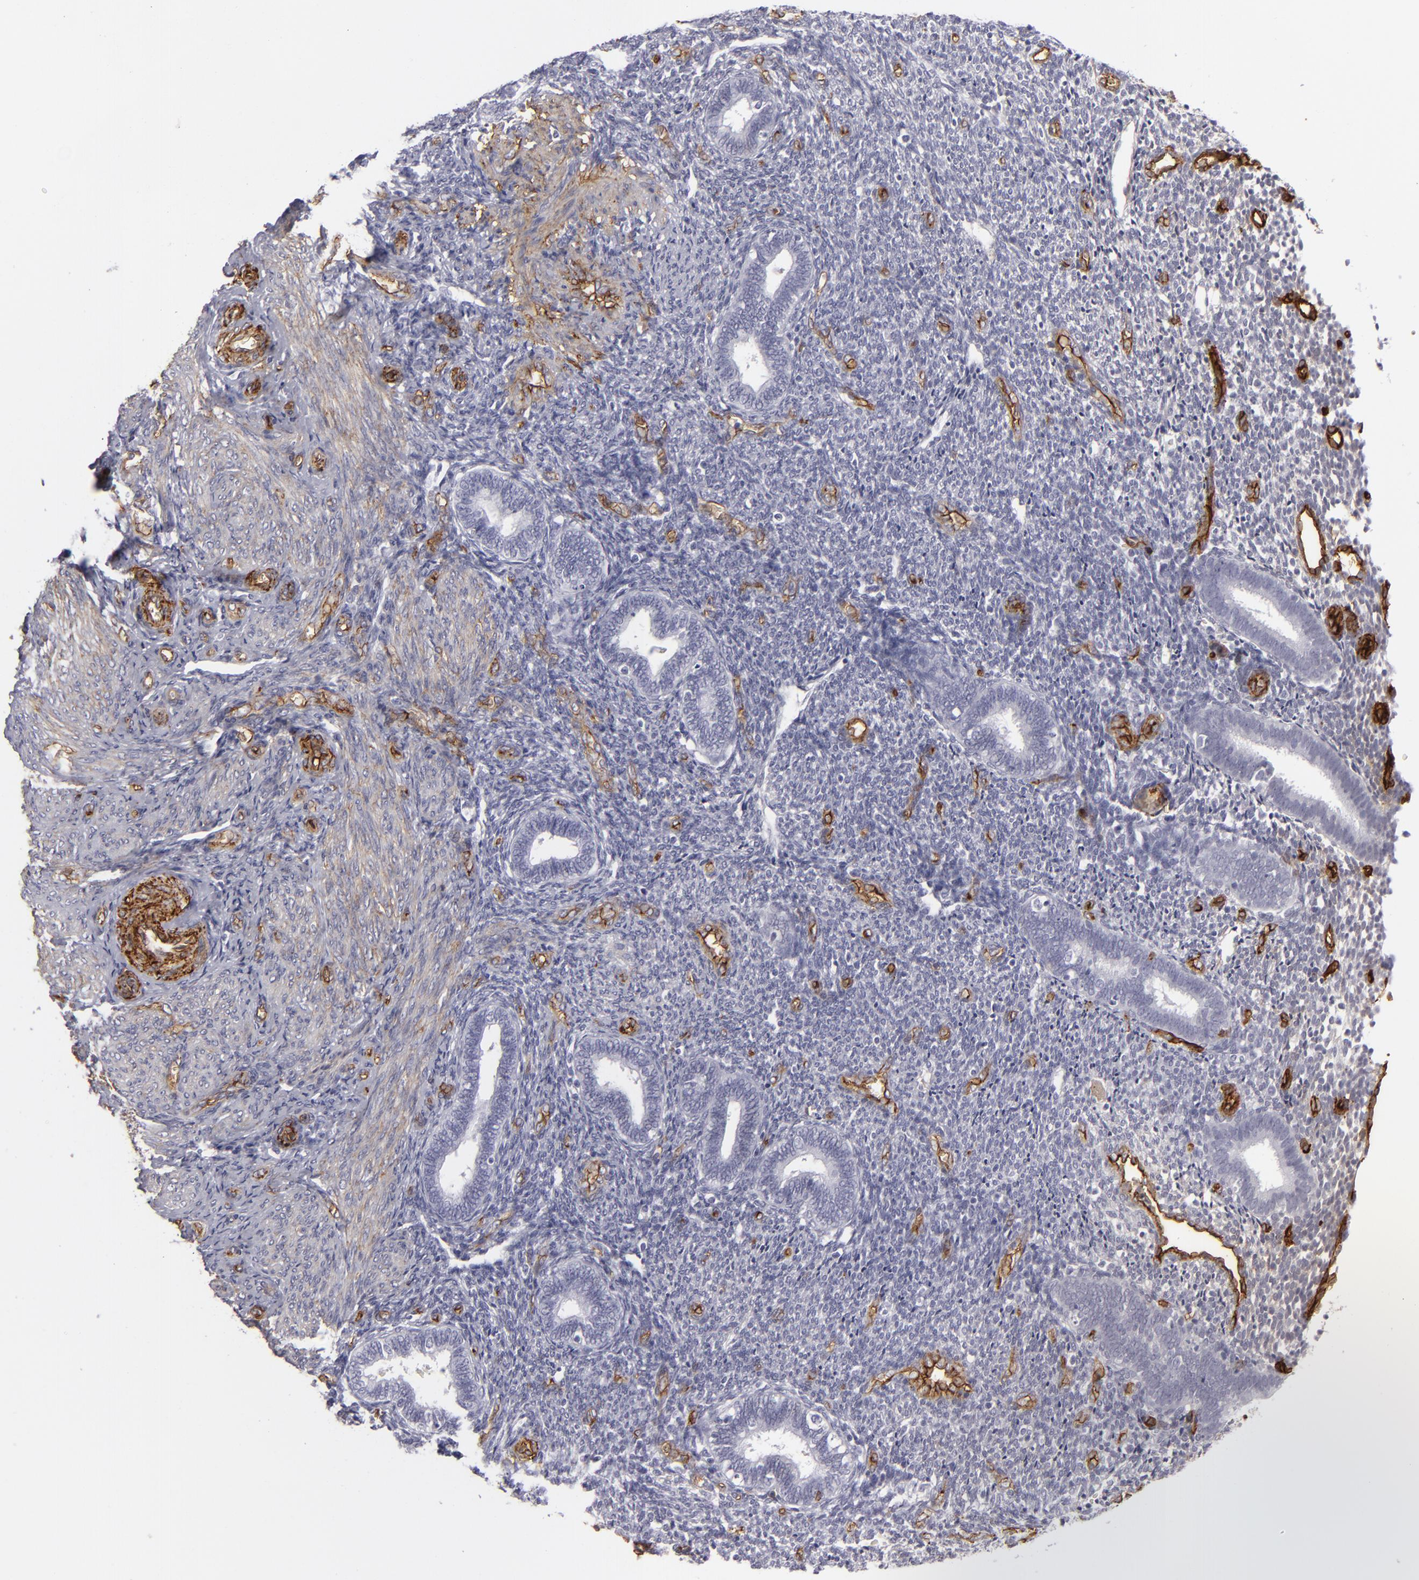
{"staining": {"intensity": "negative", "quantity": "none", "location": "none"}, "tissue": "endometrium", "cell_type": "Cells in endometrial stroma", "image_type": "normal", "snomed": [{"axis": "morphology", "description": "Normal tissue, NOS"}, {"axis": "topography", "description": "Endometrium"}], "caption": "This is a photomicrograph of IHC staining of normal endometrium, which shows no staining in cells in endometrial stroma.", "gene": "MCAM", "patient": {"sex": "female", "age": 27}}